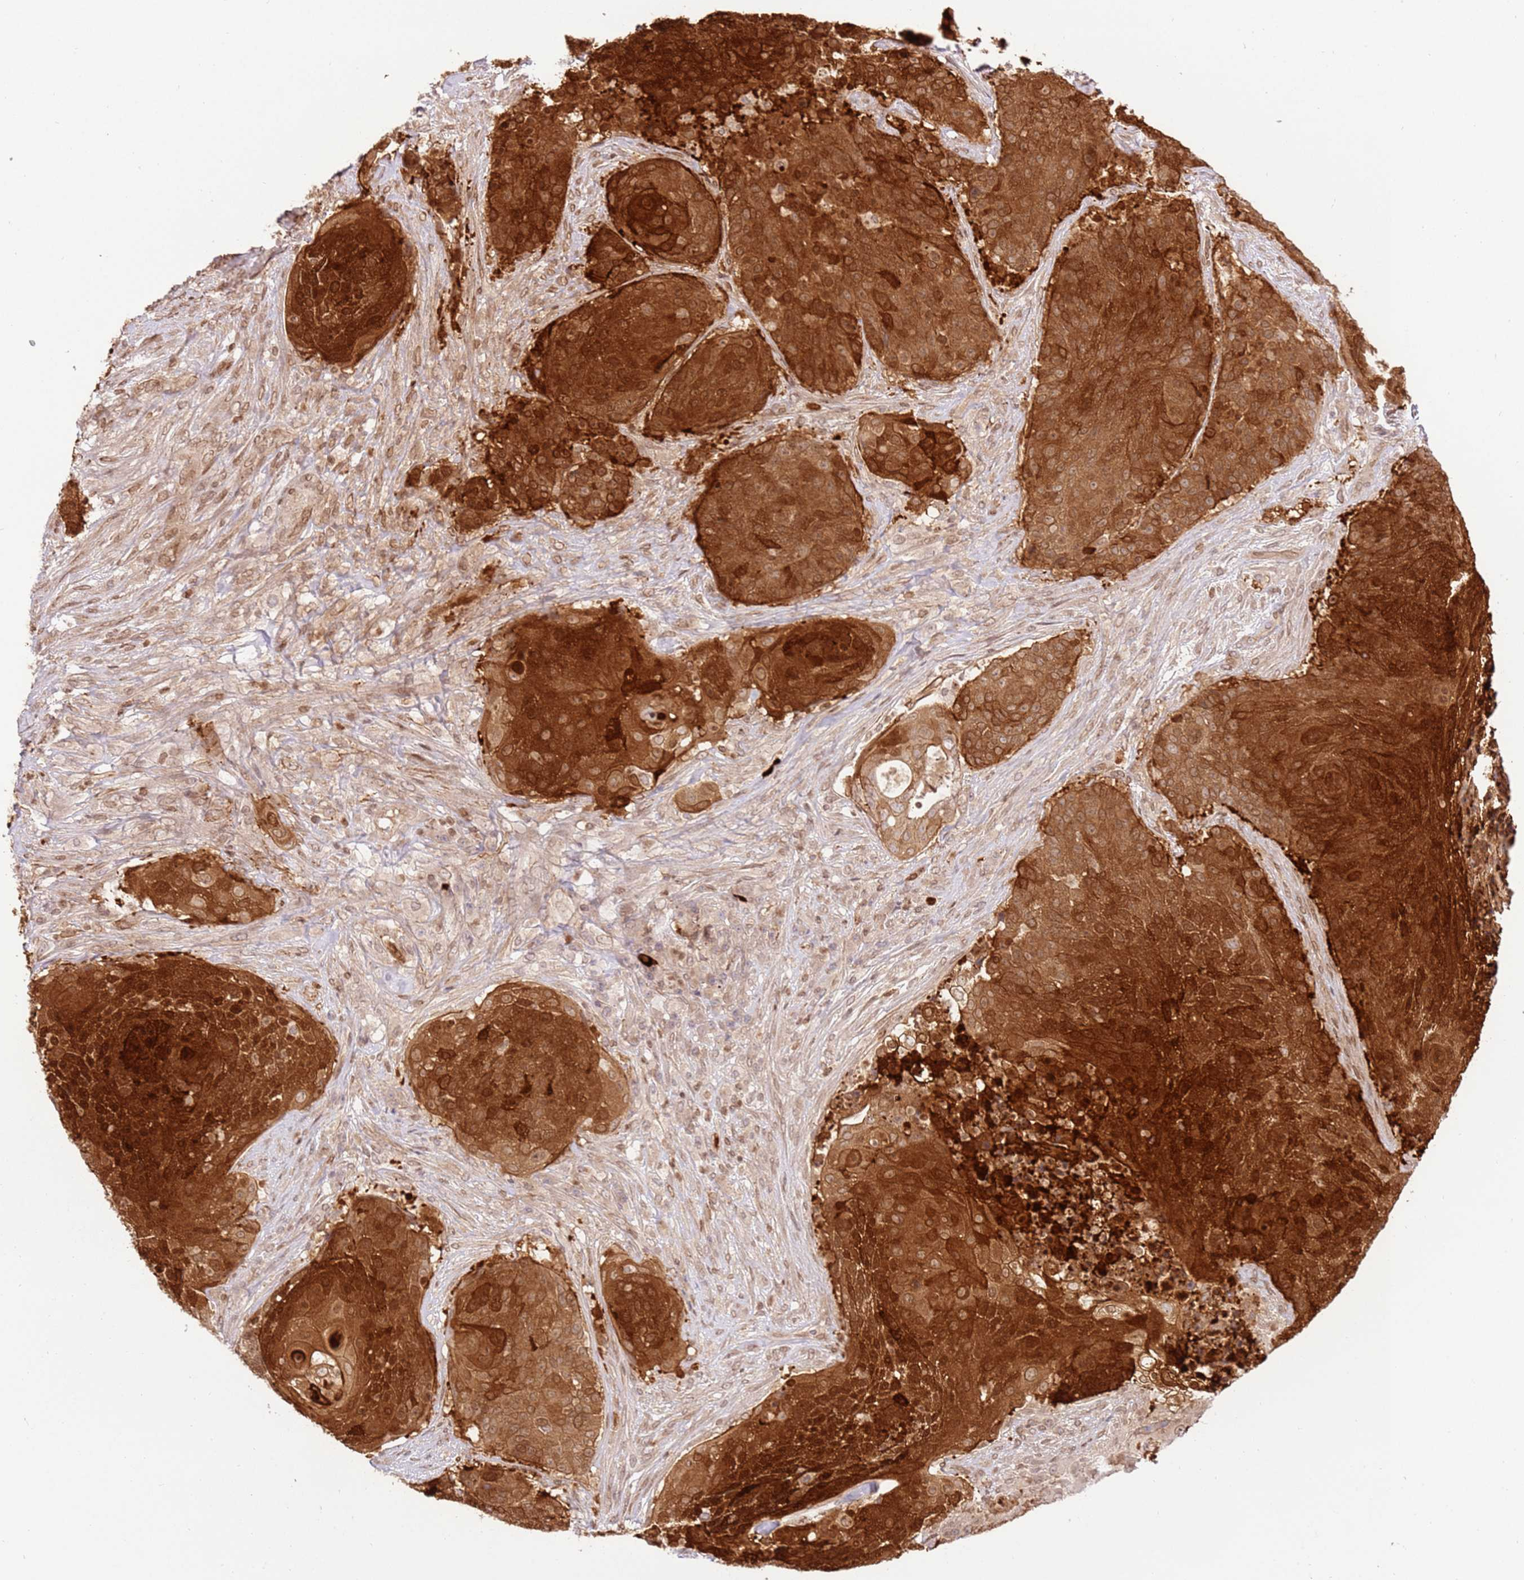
{"staining": {"intensity": "strong", "quantity": ">75%", "location": "cytoplasmic/membranous,nuclear"}, "tissue": "urothelial cancer", "cell_type": "Tumor cells", "image_type": "cancer", "snomed": [{"axis": "morphology", "description": "Urothelial carcinoma, High grade"}, {"axis": "topography", "description": "Urinary bladder"}], "caption": "Urothelial cancer tissue shows strong cytoplasmic/membranous and nuclear staining in approximately >75% of tumor cells", "gene": "TRIM37", "patient": {"sex": "female", "age": 63}}